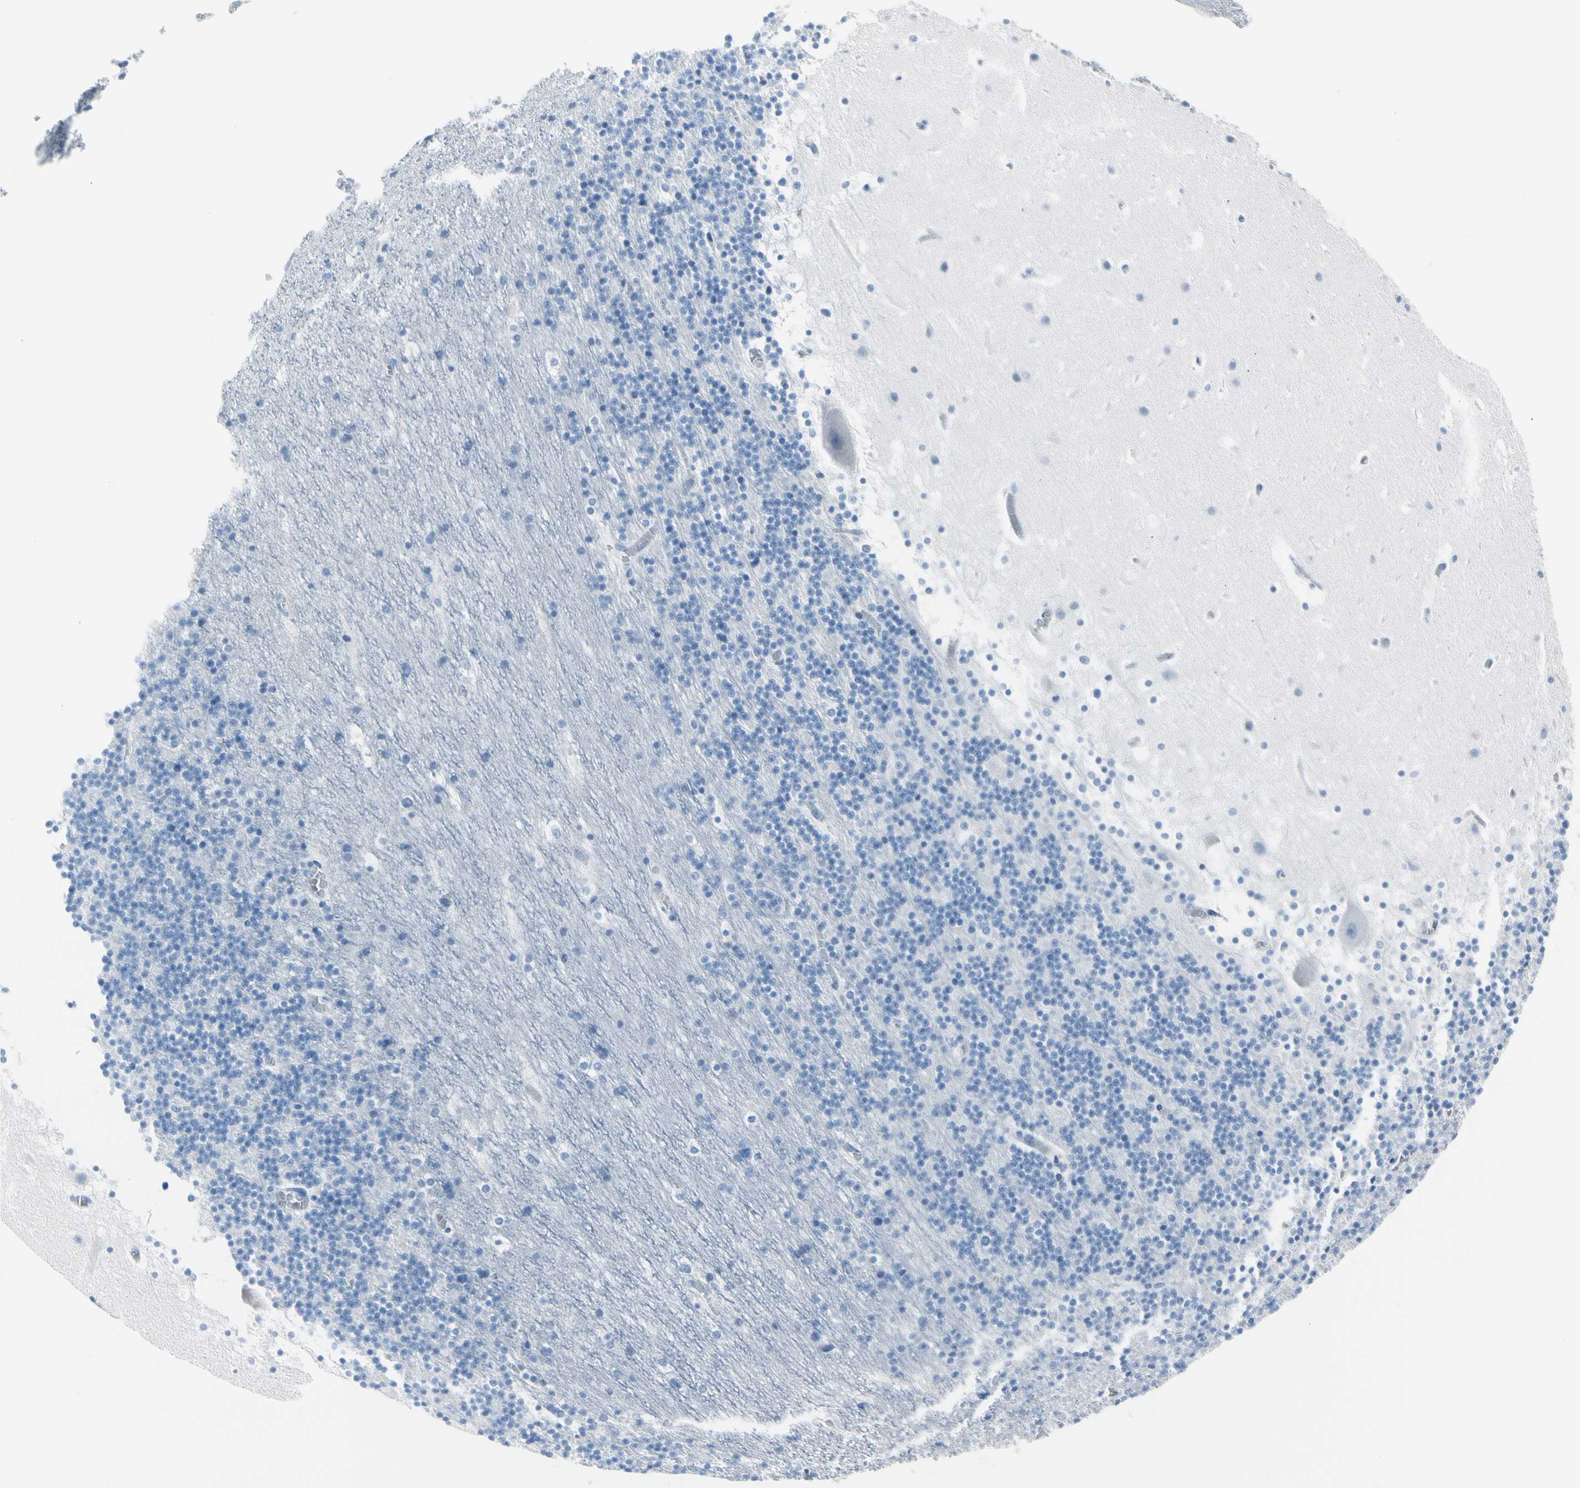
{"staining": {"intensity": "negative", "quantity": "none", "location": "none"}, "tissue": "cerebellum", "cell_type": "Cells in granular layer", "image_type": "normal", "snomed": [{"axis": "morphology", "description": "Normal tissue, NOS"}, {"axis": "topography", "description": "Cerebellum"}], "caption": "The IHC micrograph has no significant positivity in cells in granular layer of cerebellum.", "gene": "TPO", "patient": {"sex": "male", "age": 45}}